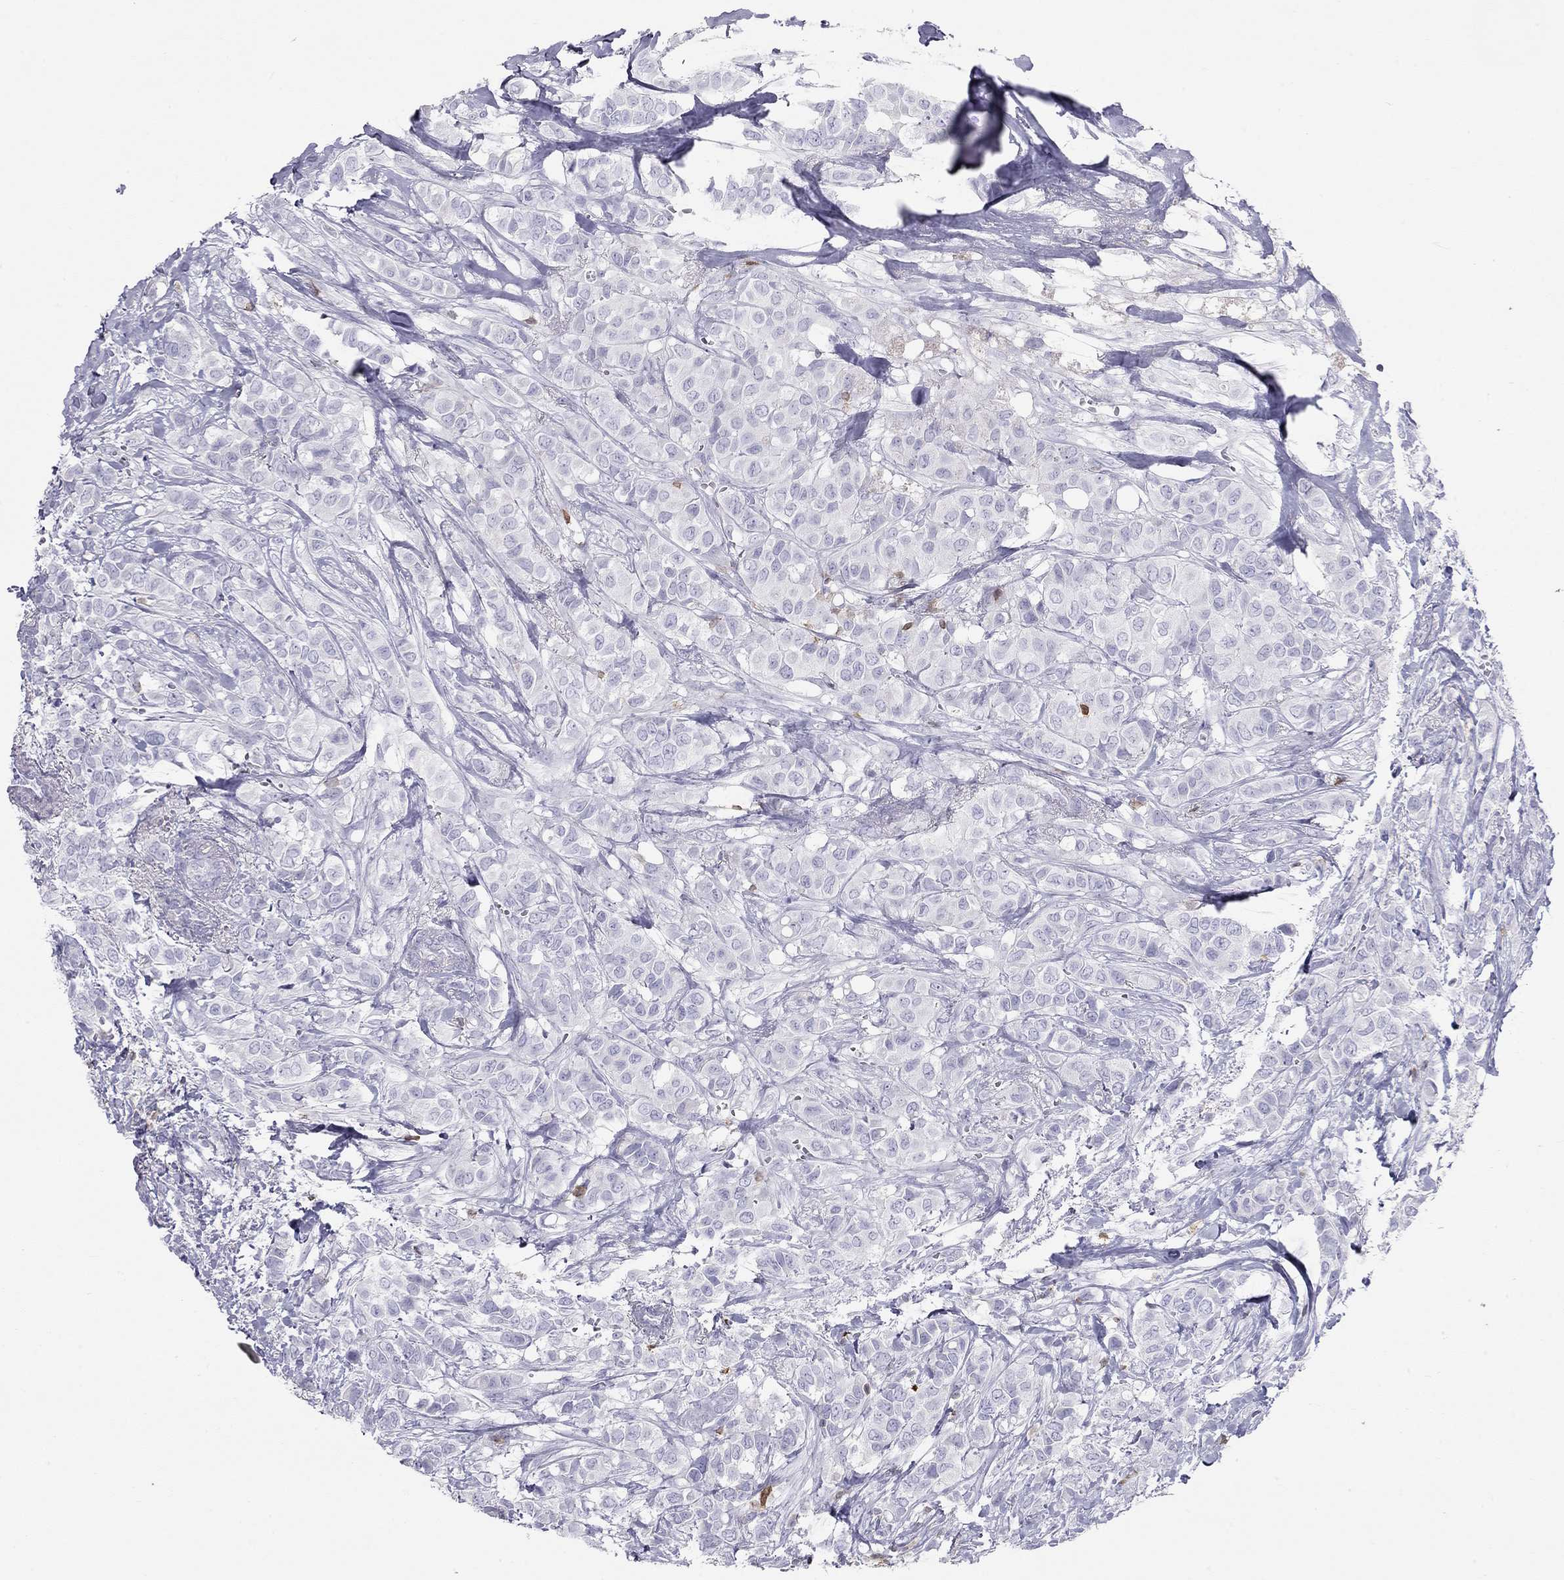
{"staining": {"intensity": "negative", "quantity": "none", "location": "none"}, "tissue": "breast cancer", "cell_type": "Tumor cells", "image_type": "cancer", "snomed": [{"axis": "morphology", "description": "Duct carcinoma"}, {"axis": "topography", "description": "Breast"}], "caption": "This is a image of immunohistochemistry (IHC) staining of breast cancer, which shows no staining in tumor cells.", "gene": "SH2D2A", "patient": {"sex": "female", "age": 85}}